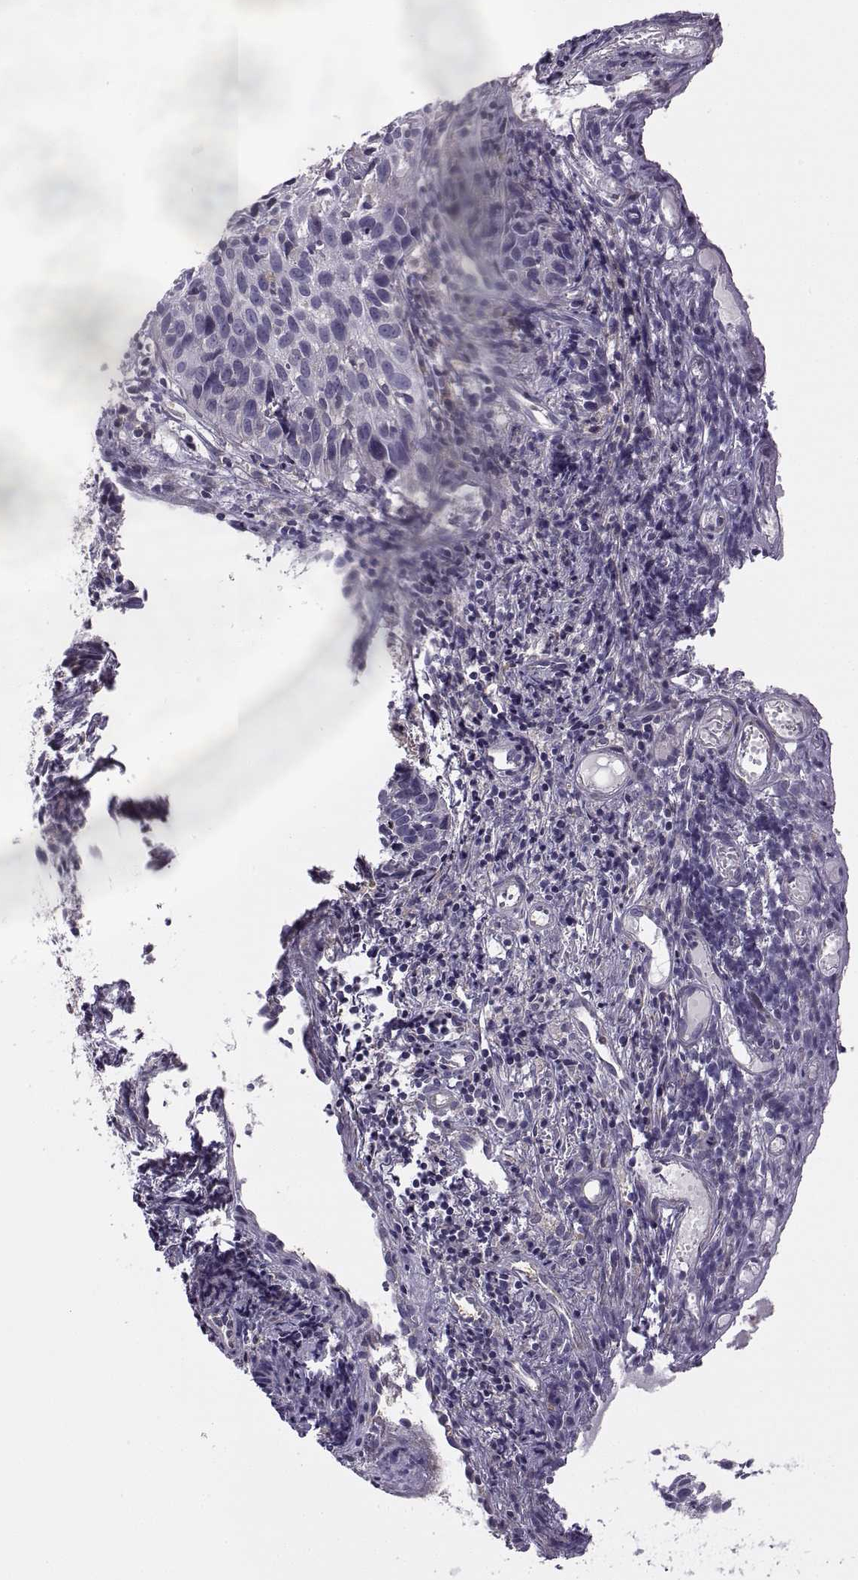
{"staining": {"intensity": "negative", "quantity": "none", "location": "none"}, "tissue": "cervical cancer", "cell_type": "Tumor cells", "image_type": "cancer", "snomed": [{"axis": "morphology", "description": "Squamous cell carcinoma, NOS"}, {"axis": "topography", "description": "Cervix"}], "caption": "Protein analysis of squamous cell carcinoma (cervical) reveals no significant positivity in tumor cells.", "gene": "LETM2", "patient": {"sex": "female", "age": 30}}